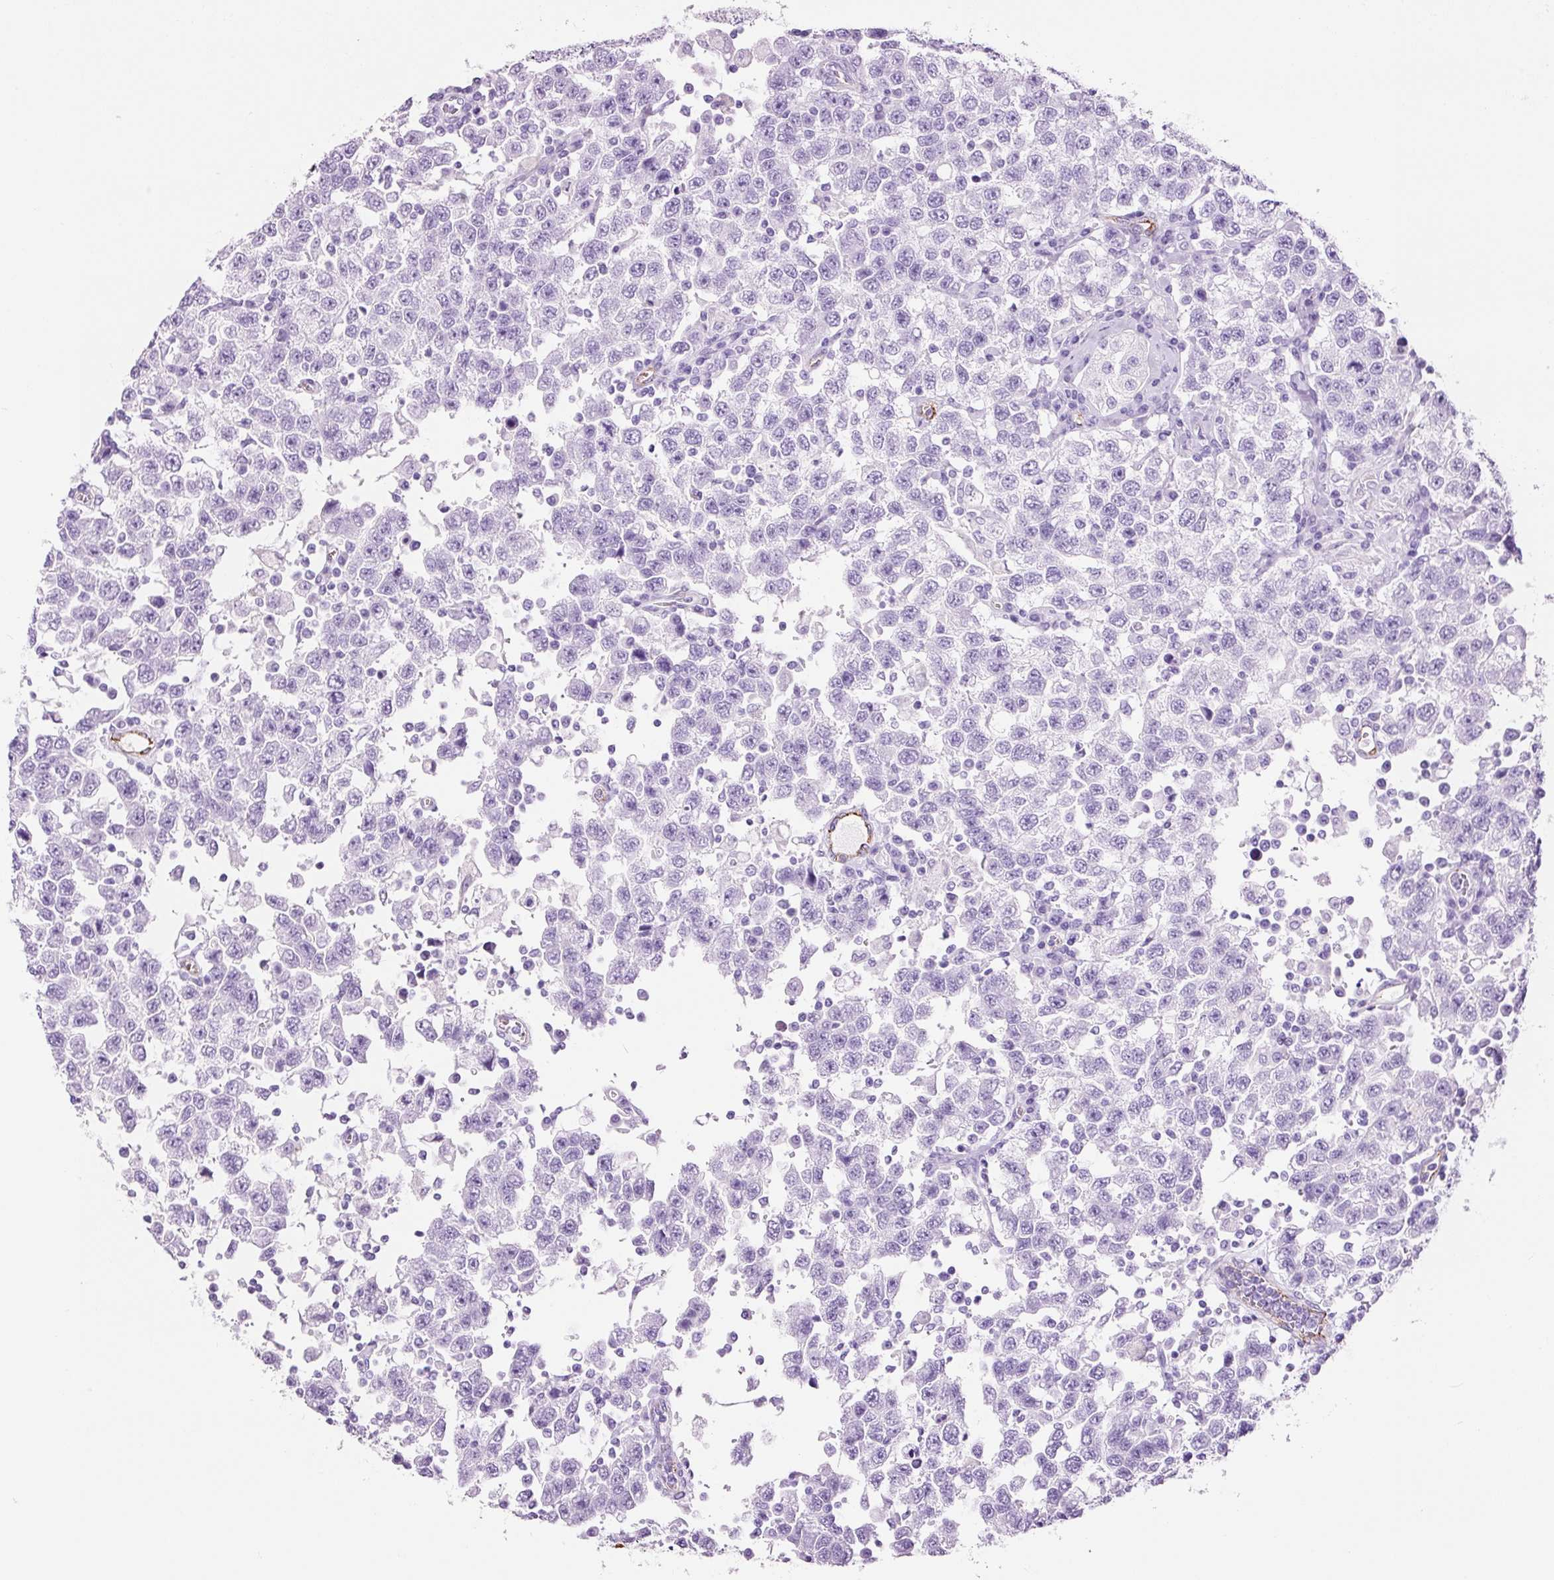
{"staining": {"intensity": "negative", "quantity": "none", "location": "none"}, "tissue": "testis cancer", "cell_type": "Tumor cells", "image_type": "cancer", "snomed": [{"axis": "morphology", "description": "Seminoma, NOS"}, {"axis": "topography", "description": "Testis"}], "caption": "This is an immunohistochemistry (IHC) micrograph of testis cancer (seminoma). There is no positivity in tumor cells.", "gene": "ADSS1", "patient": {"sex": "male", "age": 41}}